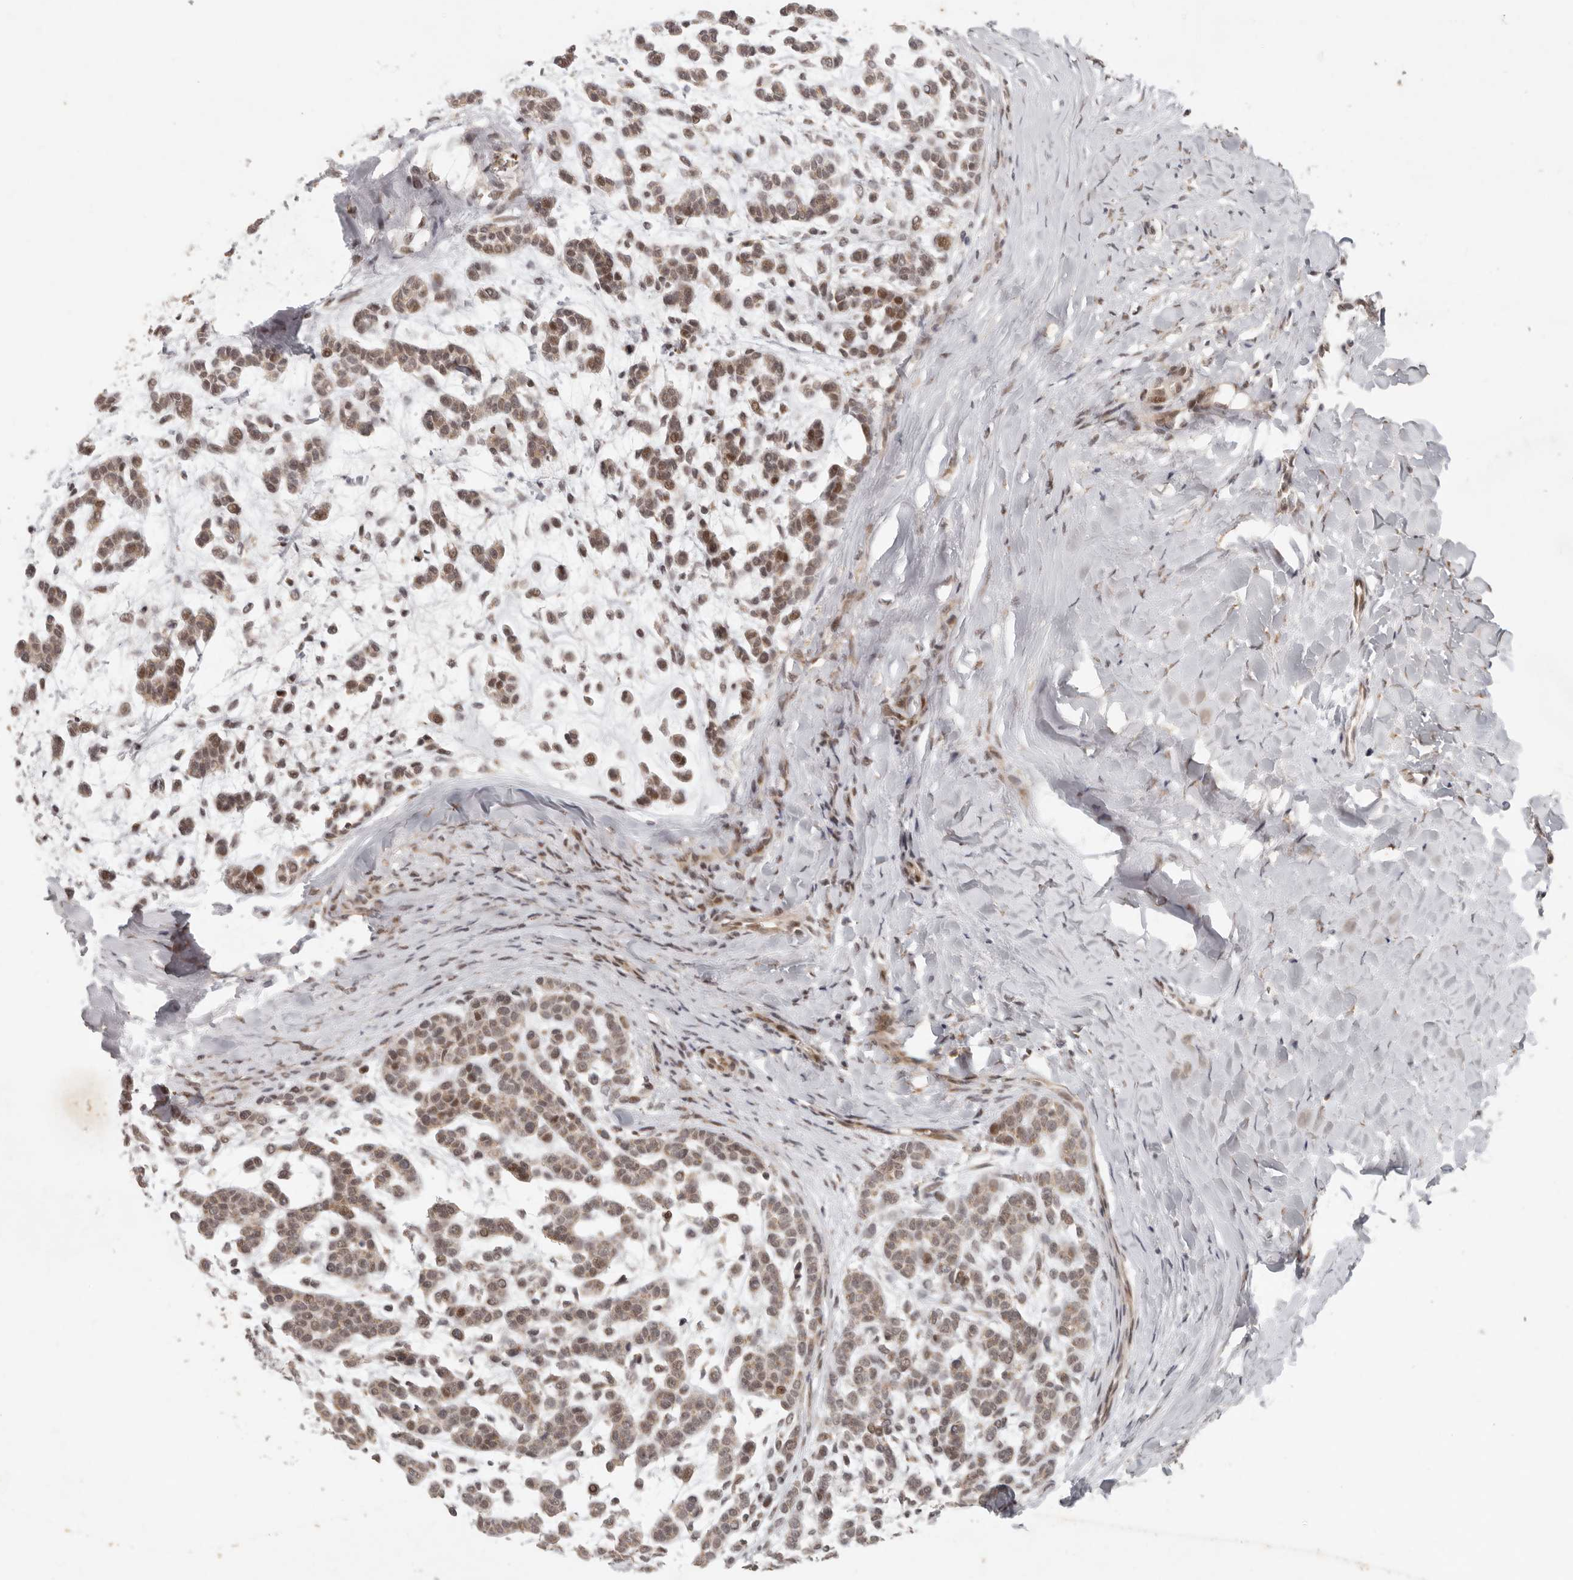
{"staining": {"intensity": "moderate", "quantity": ">75%", "location": "cytoplasmic/membranous,nuclear"}, "tissue": "head and neck cancer", "cell_type": "Tumor cells", "image_type": "cancer", "snomed": [{"axis": "morphology", "description": "Adenocarcinoma, NOS"}, {"axis": "morphology", "description": "Adenoma, NOS"}, {"axis": "topography", "description": "Head-Neck"}], "caption": "Brown immunohistochemical staining in human adenoma (head and neck) reveals moderate cytoplasmic/membranous and nuclear expression in approximately >75% of tumor cells.", "gene": "LRRC75A", "patient": {"sex": "female", "age": 55}}